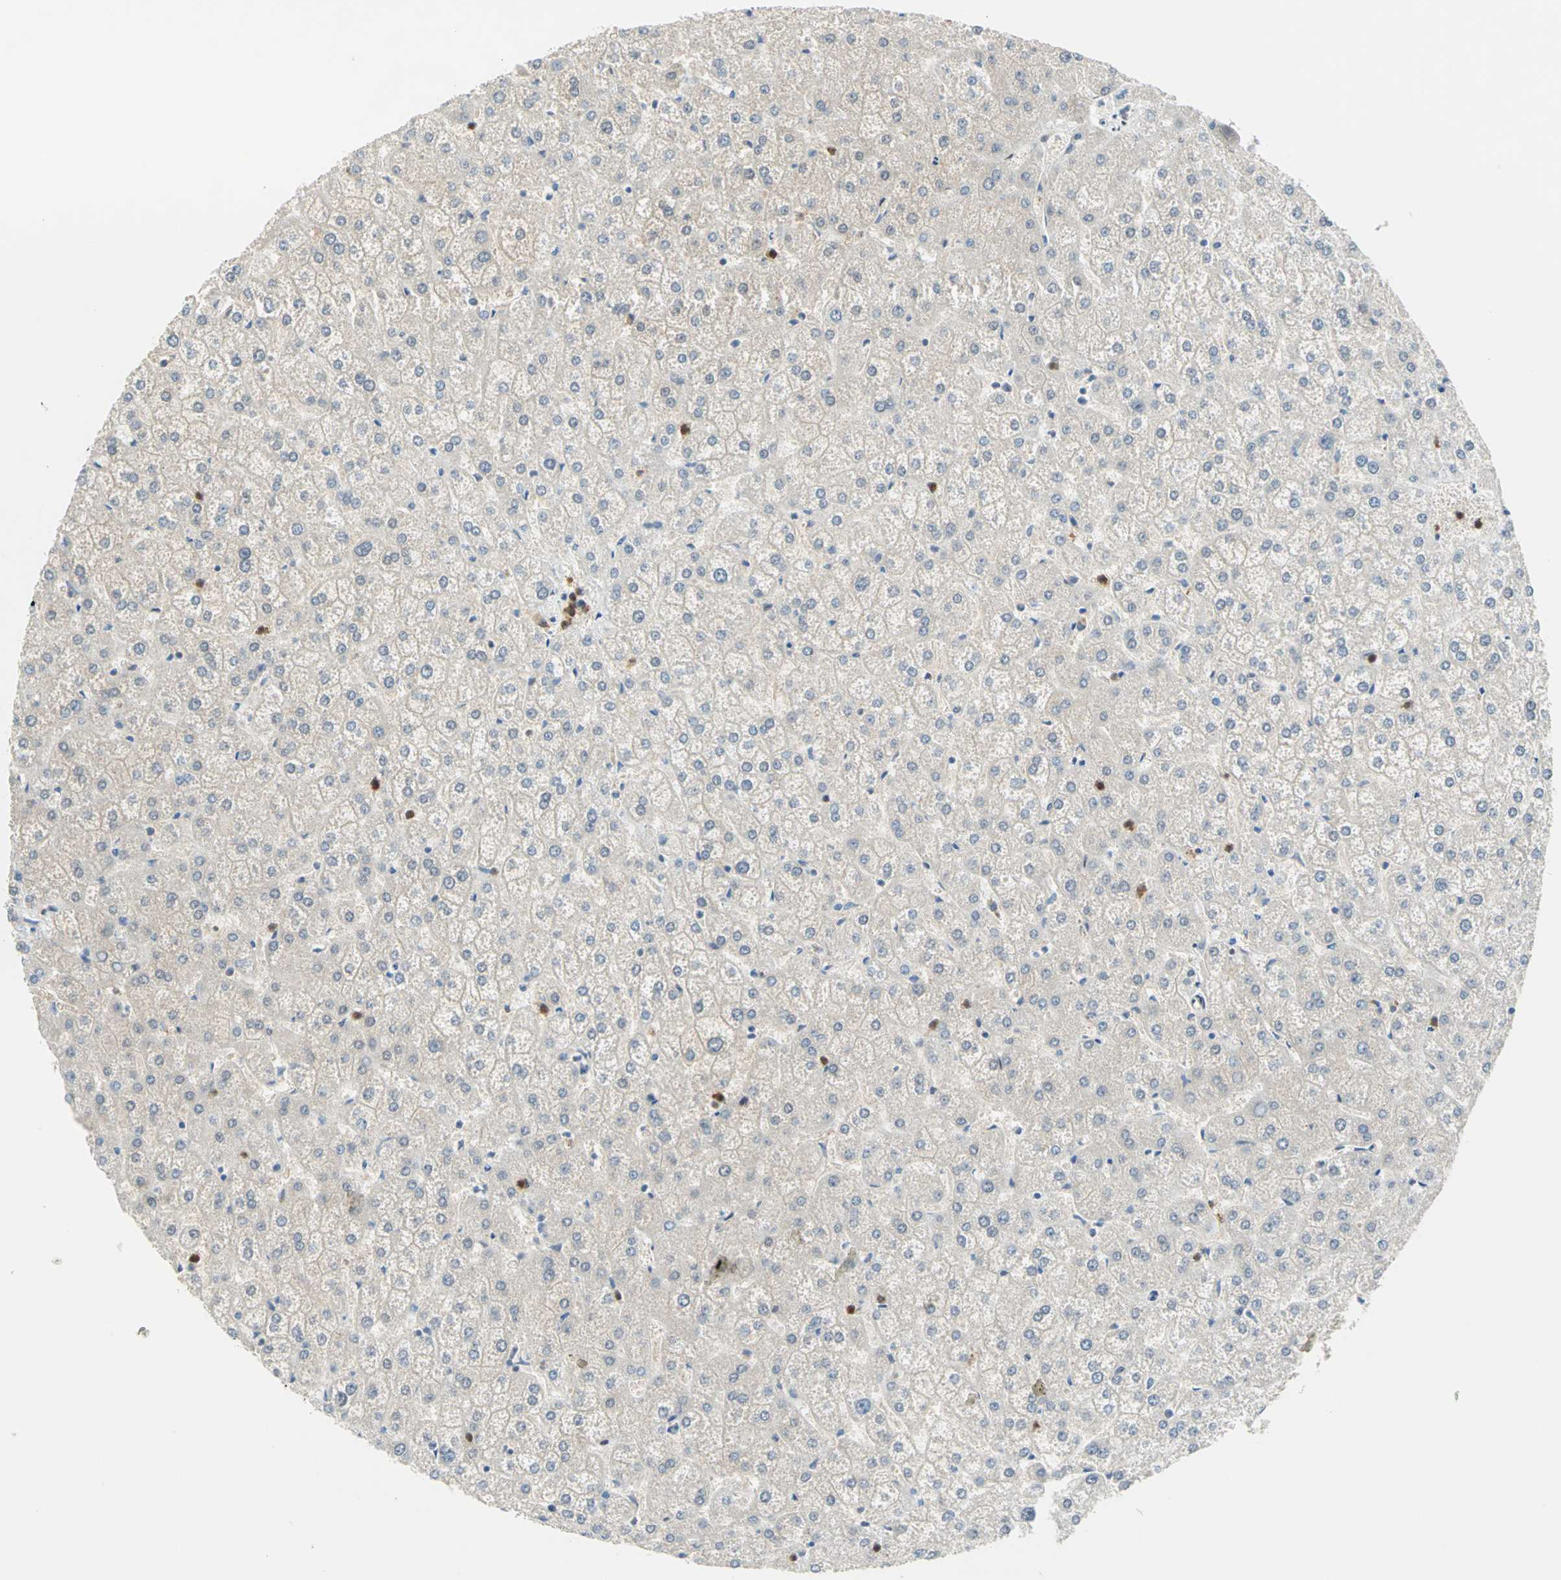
{"staining": {"intensity": "weak", "quantity": "25%-75%", "location": "cytoplasmic/membranous"}, "tissue": "liver", "cell_type": "Cholangiocytes", "image_type": "normal", "snomed": [{"axis": "morphology", "description": "Normal tissue, NOS"}, {"axis": "topography", "description": "Liver"}], "caption": "Cholangiocytes exhibit low levels of weak cytoplasmic/membranous expression in approximately 25%-75% of cells in benign liver.", "gene": "RBFOX2", "patient": {"sex": "female", "age": 32}}